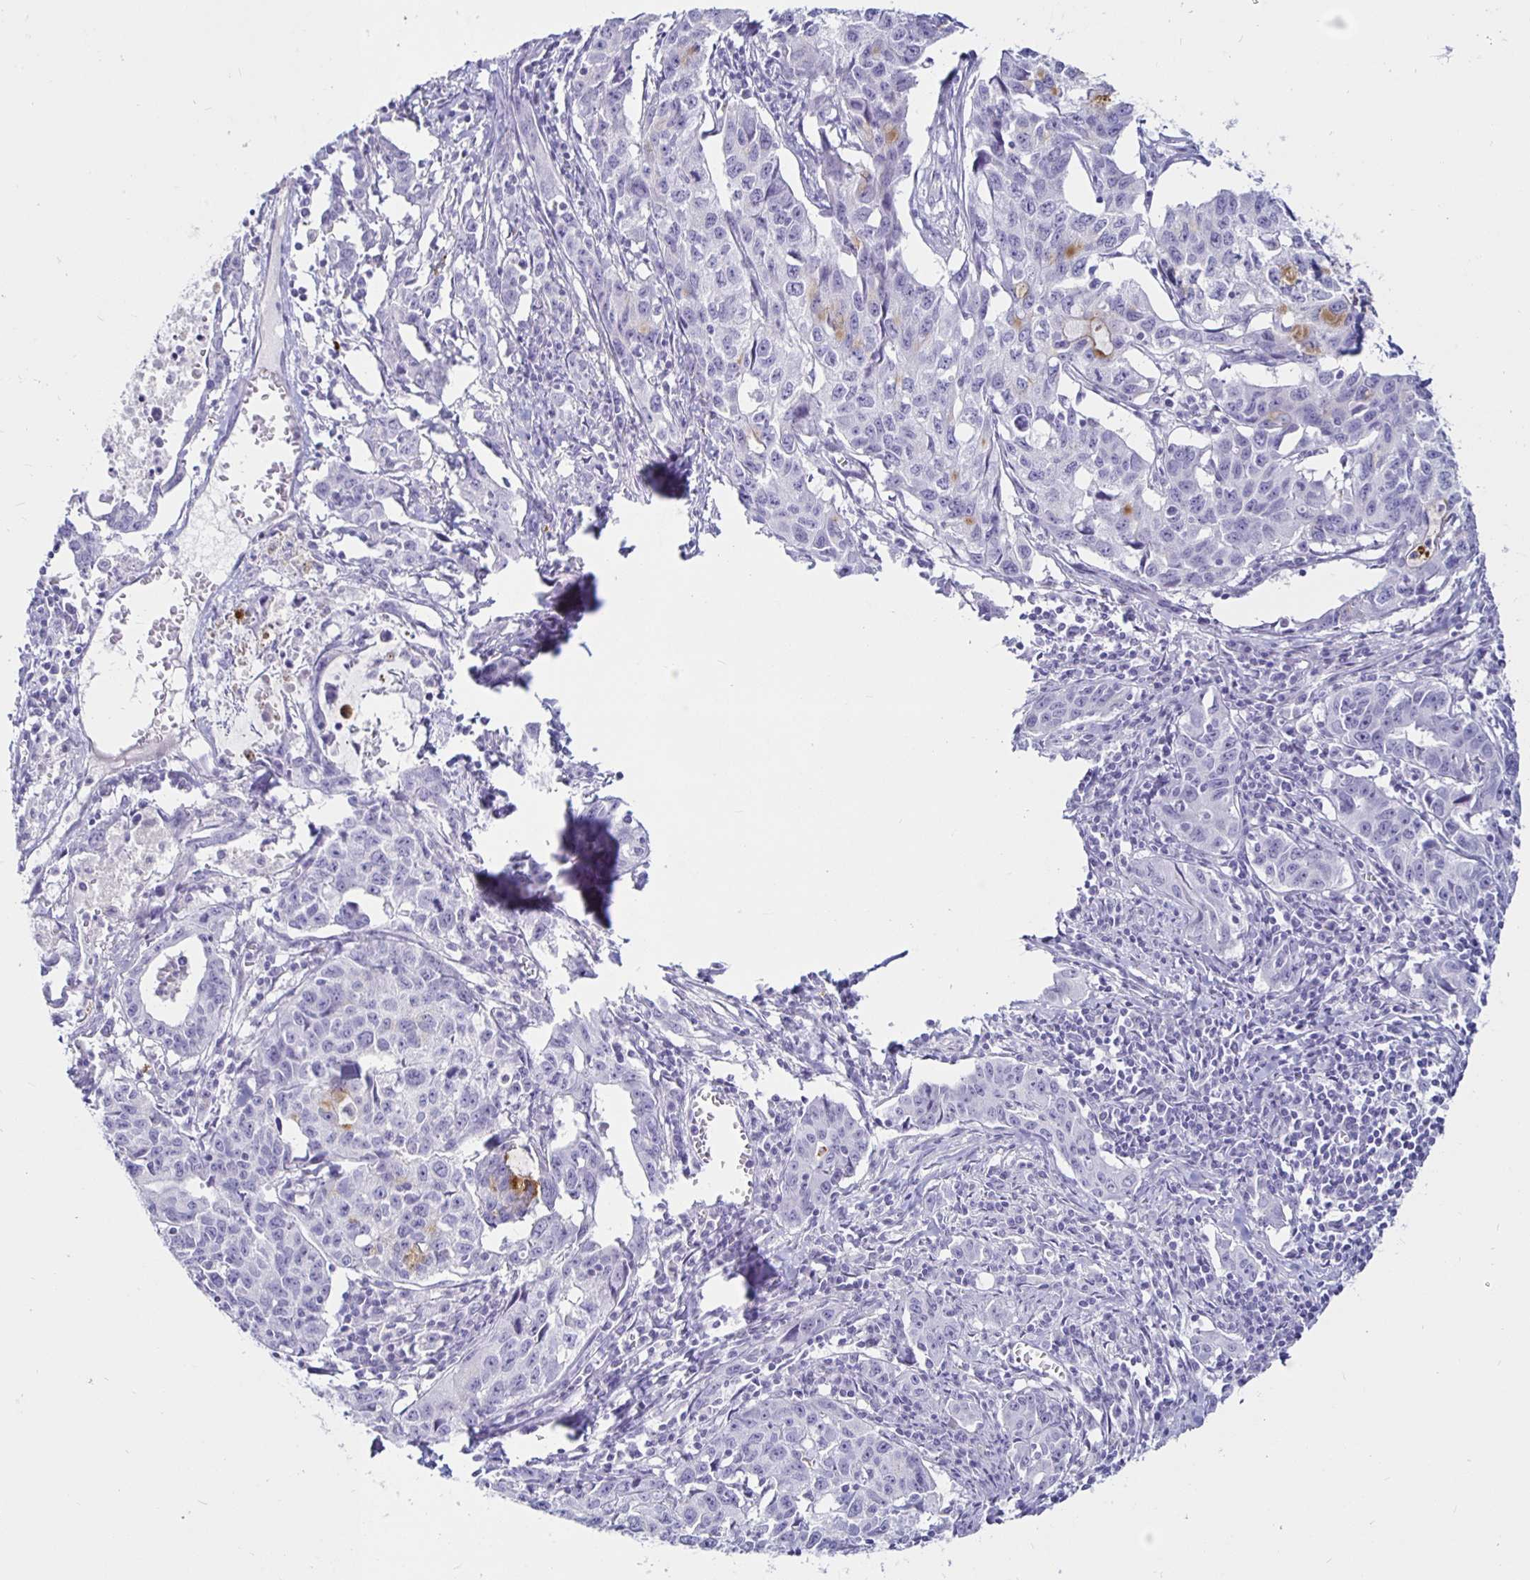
{"staining": {"intensity": "negative", "quantity": "none", "location": "none"}, "tissue": "cervical cancer", "cell_type": "Tumor cells", "image_type": "cancer", "snomed": [{"axis": "morphology", "description": "Squamous cell carcinoma, NOS"}, {"axis": "topography", "description": "Cervix"}], "caption": "IHC image of neoplastic tissue: human cervical cancer stained with DAB (3,3'-diaminobenzidine) reveals no significant protein expression in tumor cells.", "gene": "TIMP1", "patient": {"sex": "female", "age": 28}}